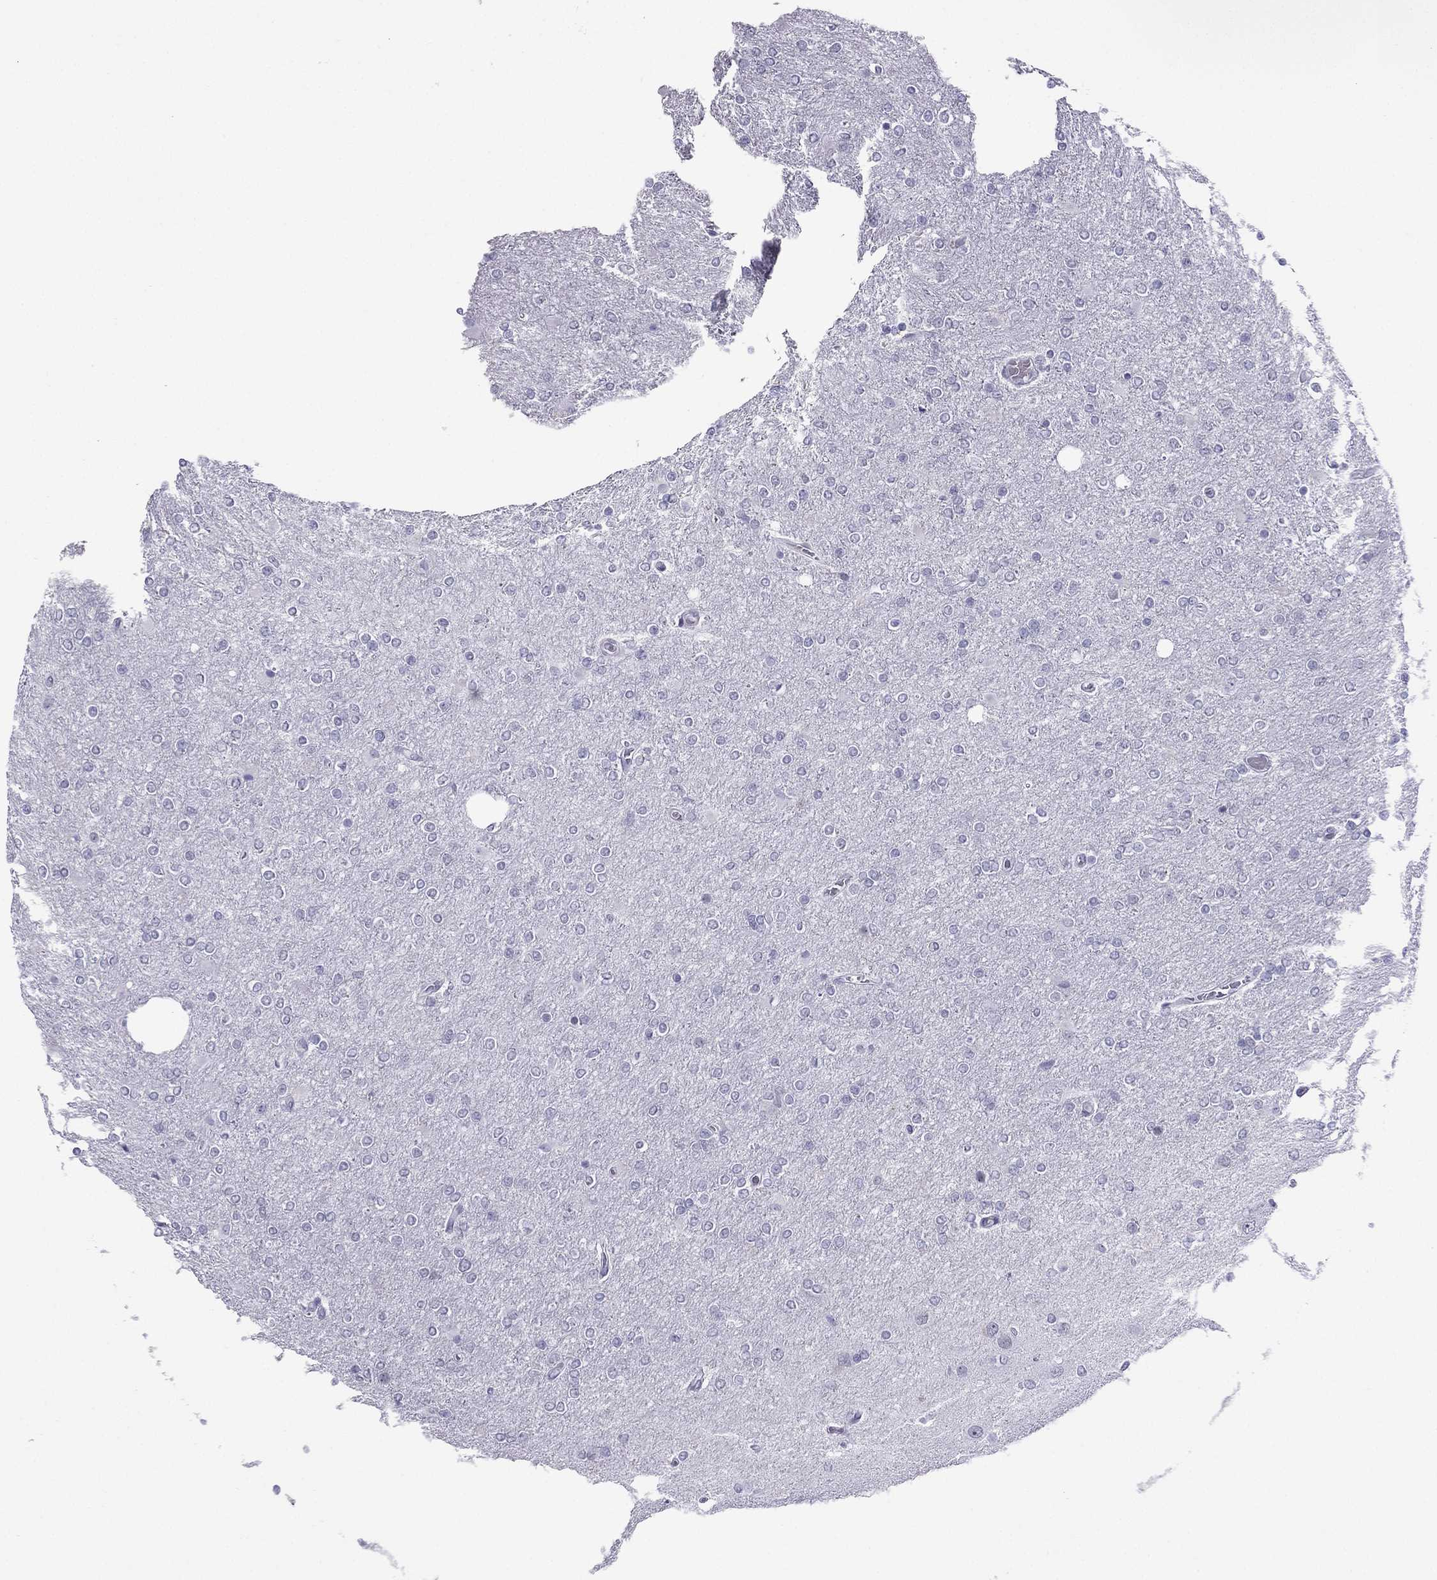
{"staining": {"intensity": "negative", "quantity": "none", "location": "none"}, "tissue": "glioma", "cell_type": "Tumor cells", "image_type": "cancer", "snomed": [{"axis": "morphology", "description": "Glioma, malignant, High grade"}, {"axis": "topography", "description": "Cerebral cortex"}], "caption": "This is an immunohistochemistry histopathology image of glioma. There is no positivity in tumor cells.", "gene": "MYLK3", "patient": {"sex": "male", "age": 70}}